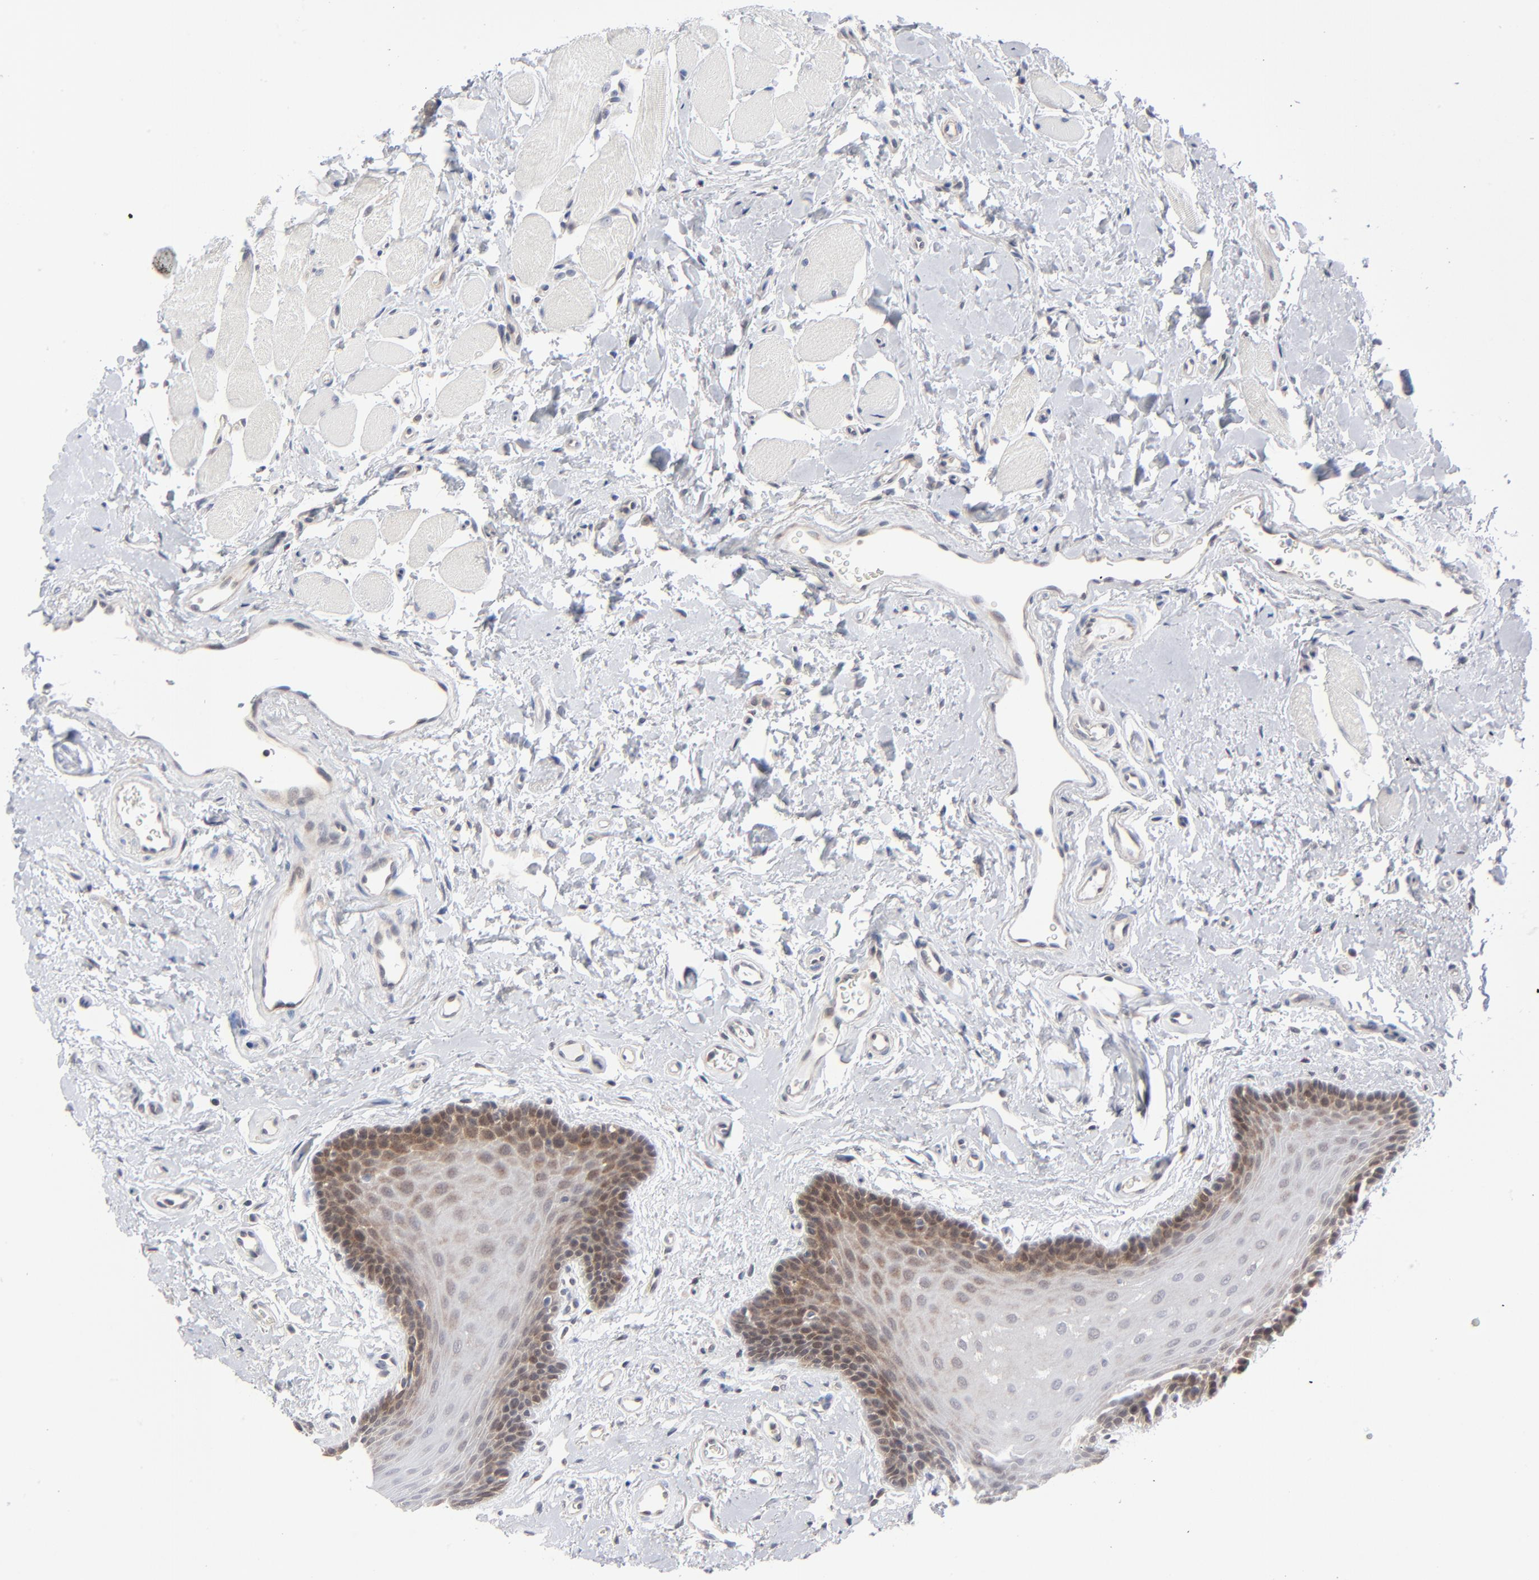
{"staining": {"intensity": "weak", "quantity": "25%-75%", "location": "cytoplasmic/membranous"}, "tissue": "oral mucosa", "cell_type": "Squamous epithelial cells", "image_type": "normal", "snomed": [{"axis": "morphology", "description": "Normal tissue, NOS"}, {"axis": "topography", "description": "Oral tissue"}], "caption": "Squamous epithelial cells display weak cytoplasmic/membranous staining in about 25%-75% of cells in unremarkable oral mucosa. Nuclei are stained in blue.", "gene": "RPS6KB1", "patient": {"sex": "male", "age": 62}}